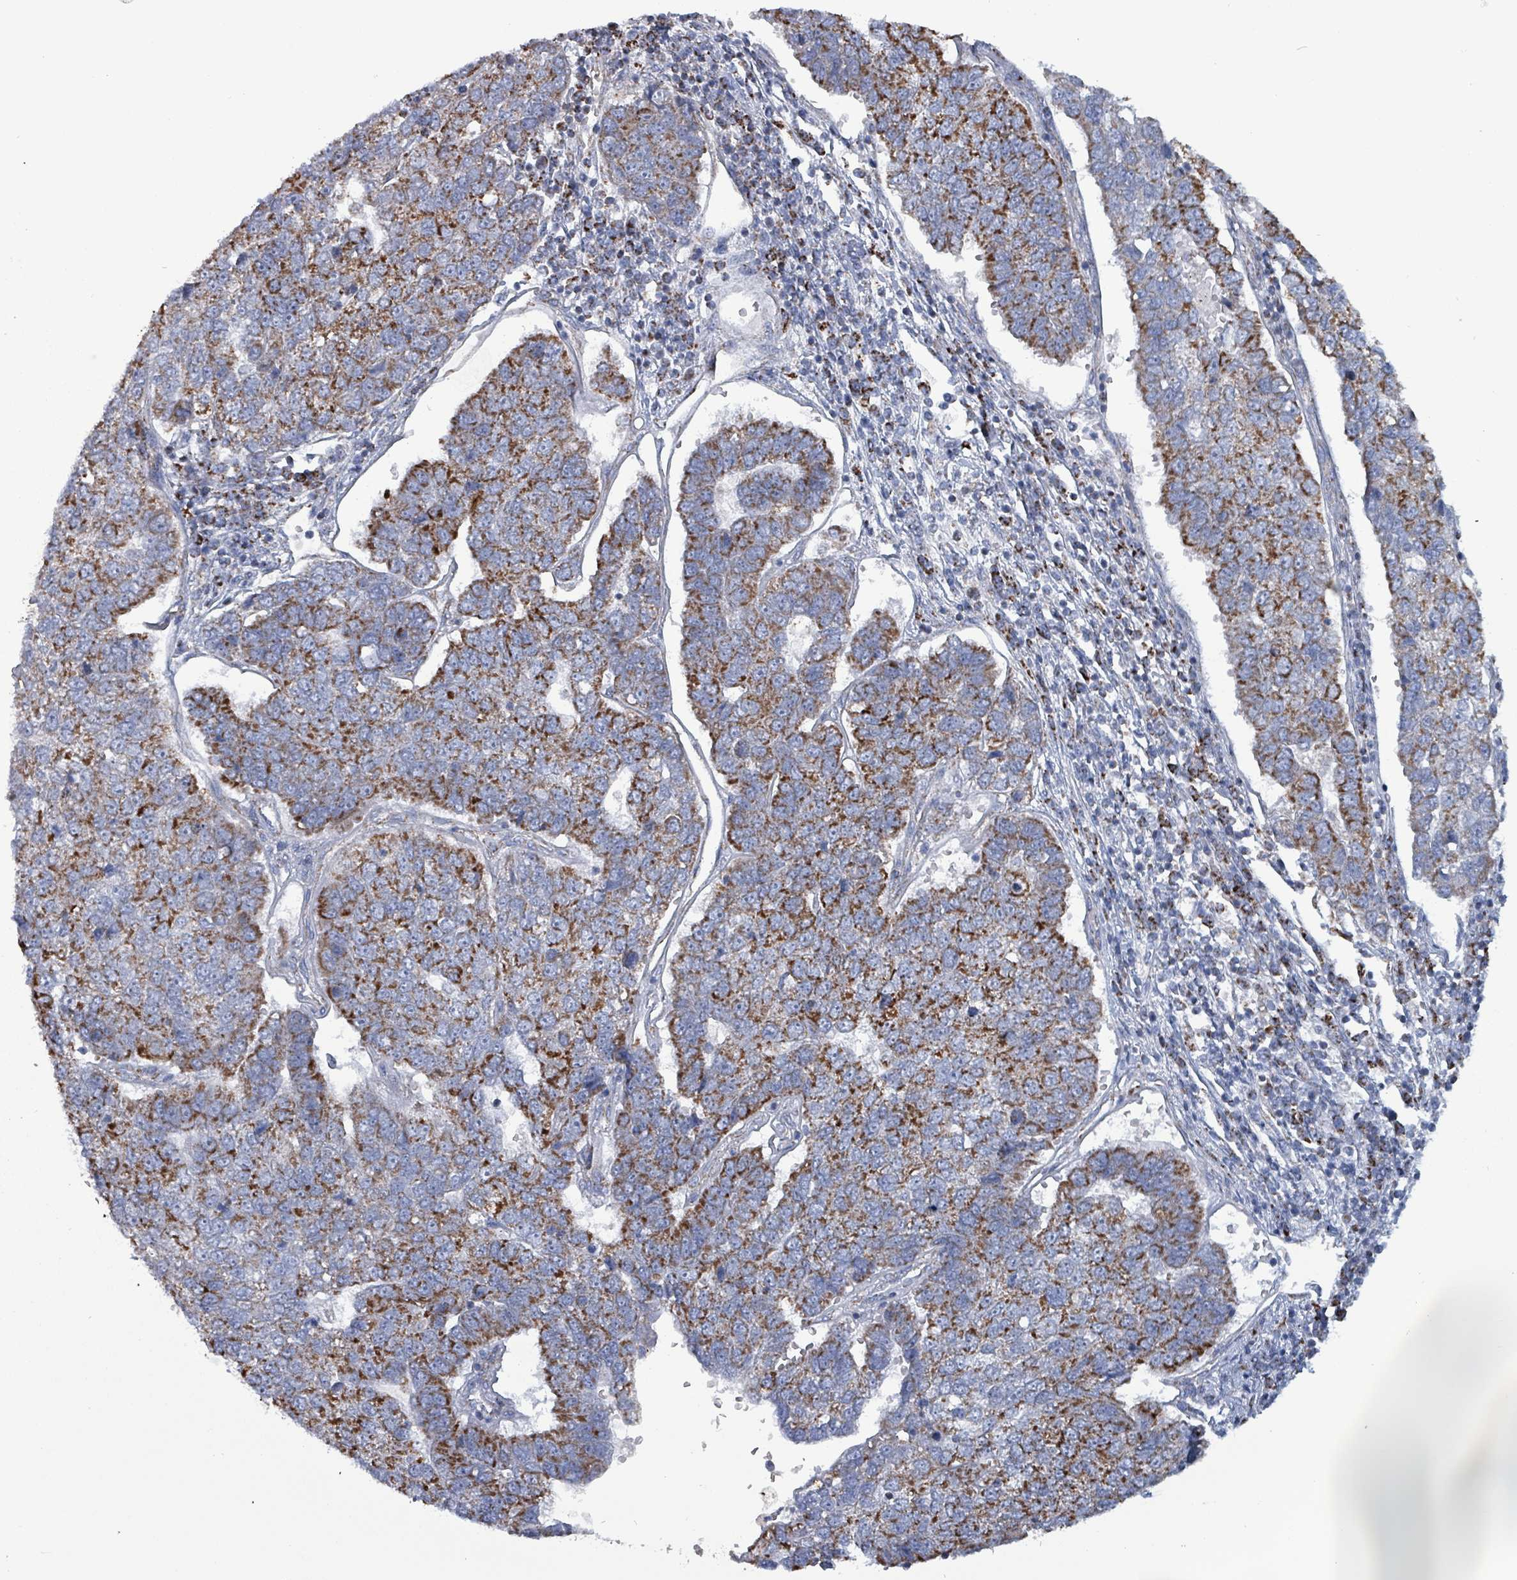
{"staining": {"intensity": "strong", "quantity": "25%-75%", "location": "cytoplasmic/membranous"}, "tissue": "pancreatic cancer", "cell_type": "Tumor cells", "image_type": "cancer", "snomed": [{"axis": "morphology", "description": "Adenocarcinoma, NOS"}, {"axis": "topography", "description": "Pancreas"}], "caption": "Immunohistochemistry (IHC) image of neoplastic tissue: human pancreatic cancer stained using immunohistochemistry shows high levels of strong protein expression localized specifically in the cytoplasmic/membranous of tumor cells, appearing as a cytoplasmic/membranous brown color.", "gene": "IDH3B", "patient": {"sex": "female", "age": 61}}